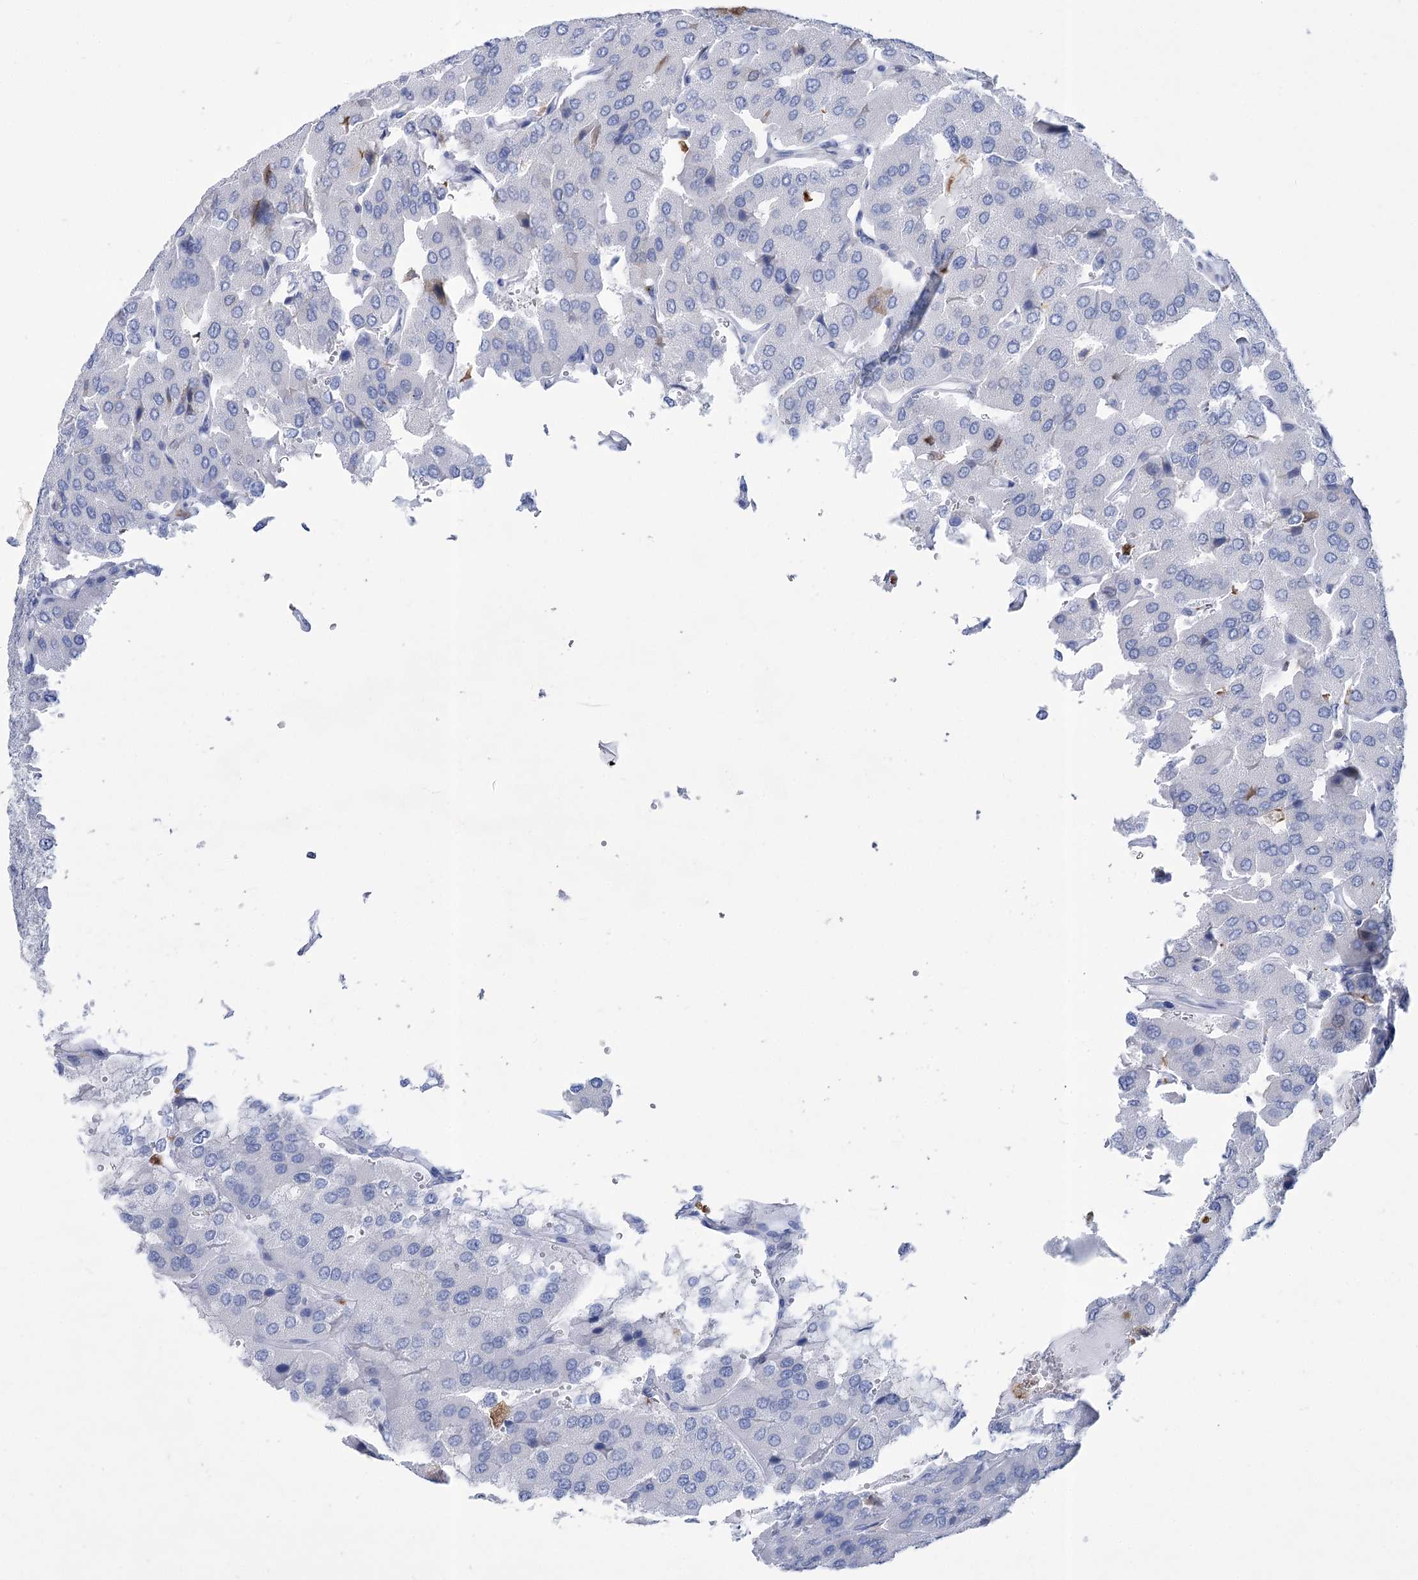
{"staining": {"intensity": "negative", "quantity": "none", "location": "none"}, "tissue": "parathyroid gland", "cell_type": "Glandular cells", "image_type": "normal", "snomed": [{"axis": "morphology", "description": "Normal tissue, NOS"}, {"axis": "morphology", "description": "Adenoma, NOS"}, {"axis": "topography", "description": "Parathyroid gland"}], "caption": "IHC photomicrograph of unremarkable parathyroid gland: parathyroid gland stained with DAB reveals no significant protein expression in glandular cells.", "gene": "PCDHA1", "patient": {"sex": "female", "age": 86}}